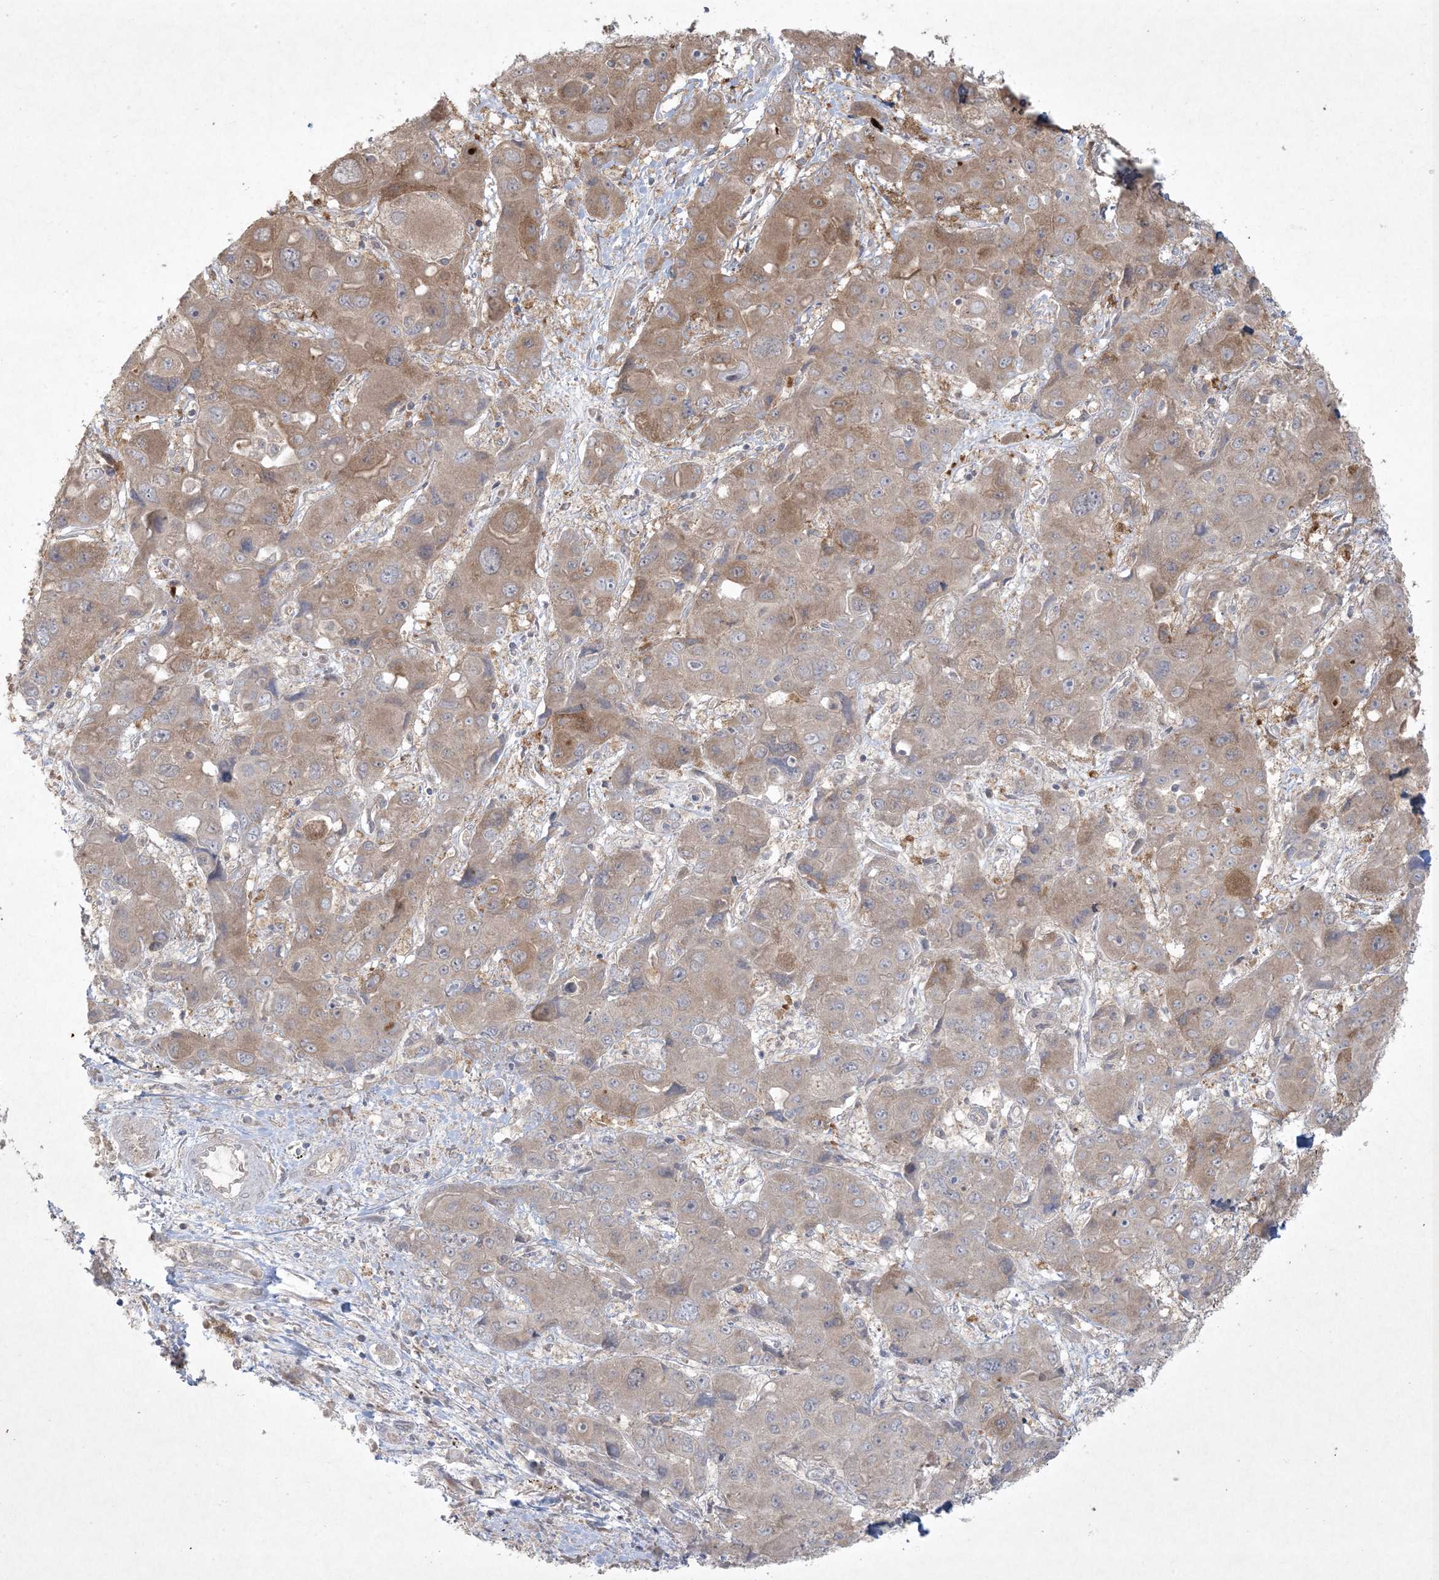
{"staining": {"intensity": "moderate", "quantity": ">75%", "location": "cytoplasmic/membranous"}, "tissue": "liver cancer", "cell_type": "Tumor cells", "image_type": "cancer", "snomed": [{"axis": "morphology", "description": "Cholangiocarcinoma"}, {"axis": "topography", "description": "Liver"}], "caption": "About >75% of tumor cells in human liver cholangiocarcinoma exhibit moderate cytoplasmic/membranous protein staining as visualized by brown immunohistochemical staining.", "gene": "NRBP2", "patient": {"sex": "male", "age": 67}}